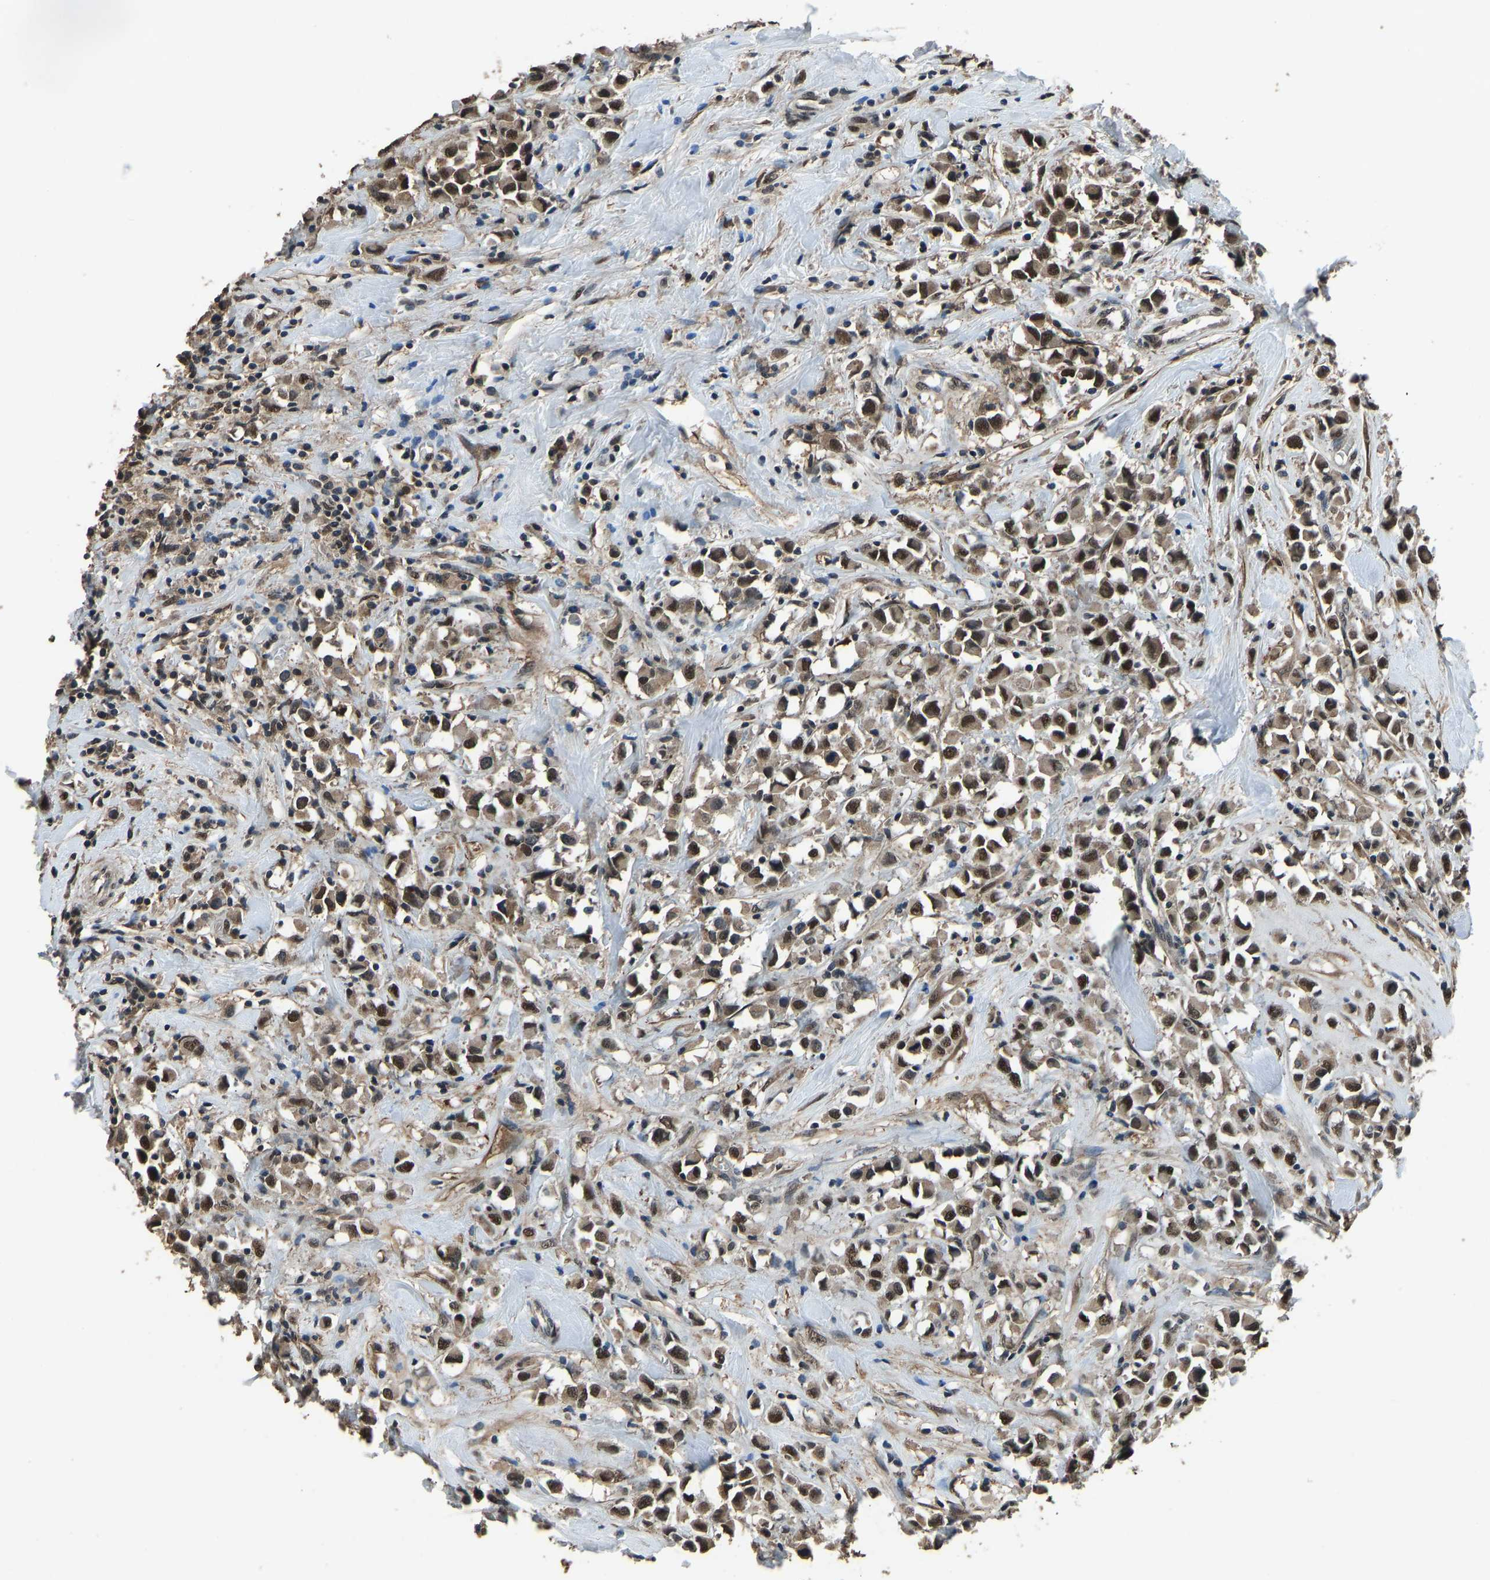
{"staining": {"intensity": "strong", "quantity": ">75%", "location": "nuclear"}, "tissue": "breast cancer", "cell_type": "Tumor cells", "image_type": "cancer", "snomed": [{"axis": "morphology", "description": "Duct carcinoma"}, {"axis": "topography", "description": "Breast"}], "caption": "An immunohistochemistry photomicrograph of tumor tissue is shown. Protein staining in brown highlights strong nuclear positivity in breast intraductal carcinoma within tumor cells.", "gene": "TOX4", "patient": {"sex": "female", "age": 61}}